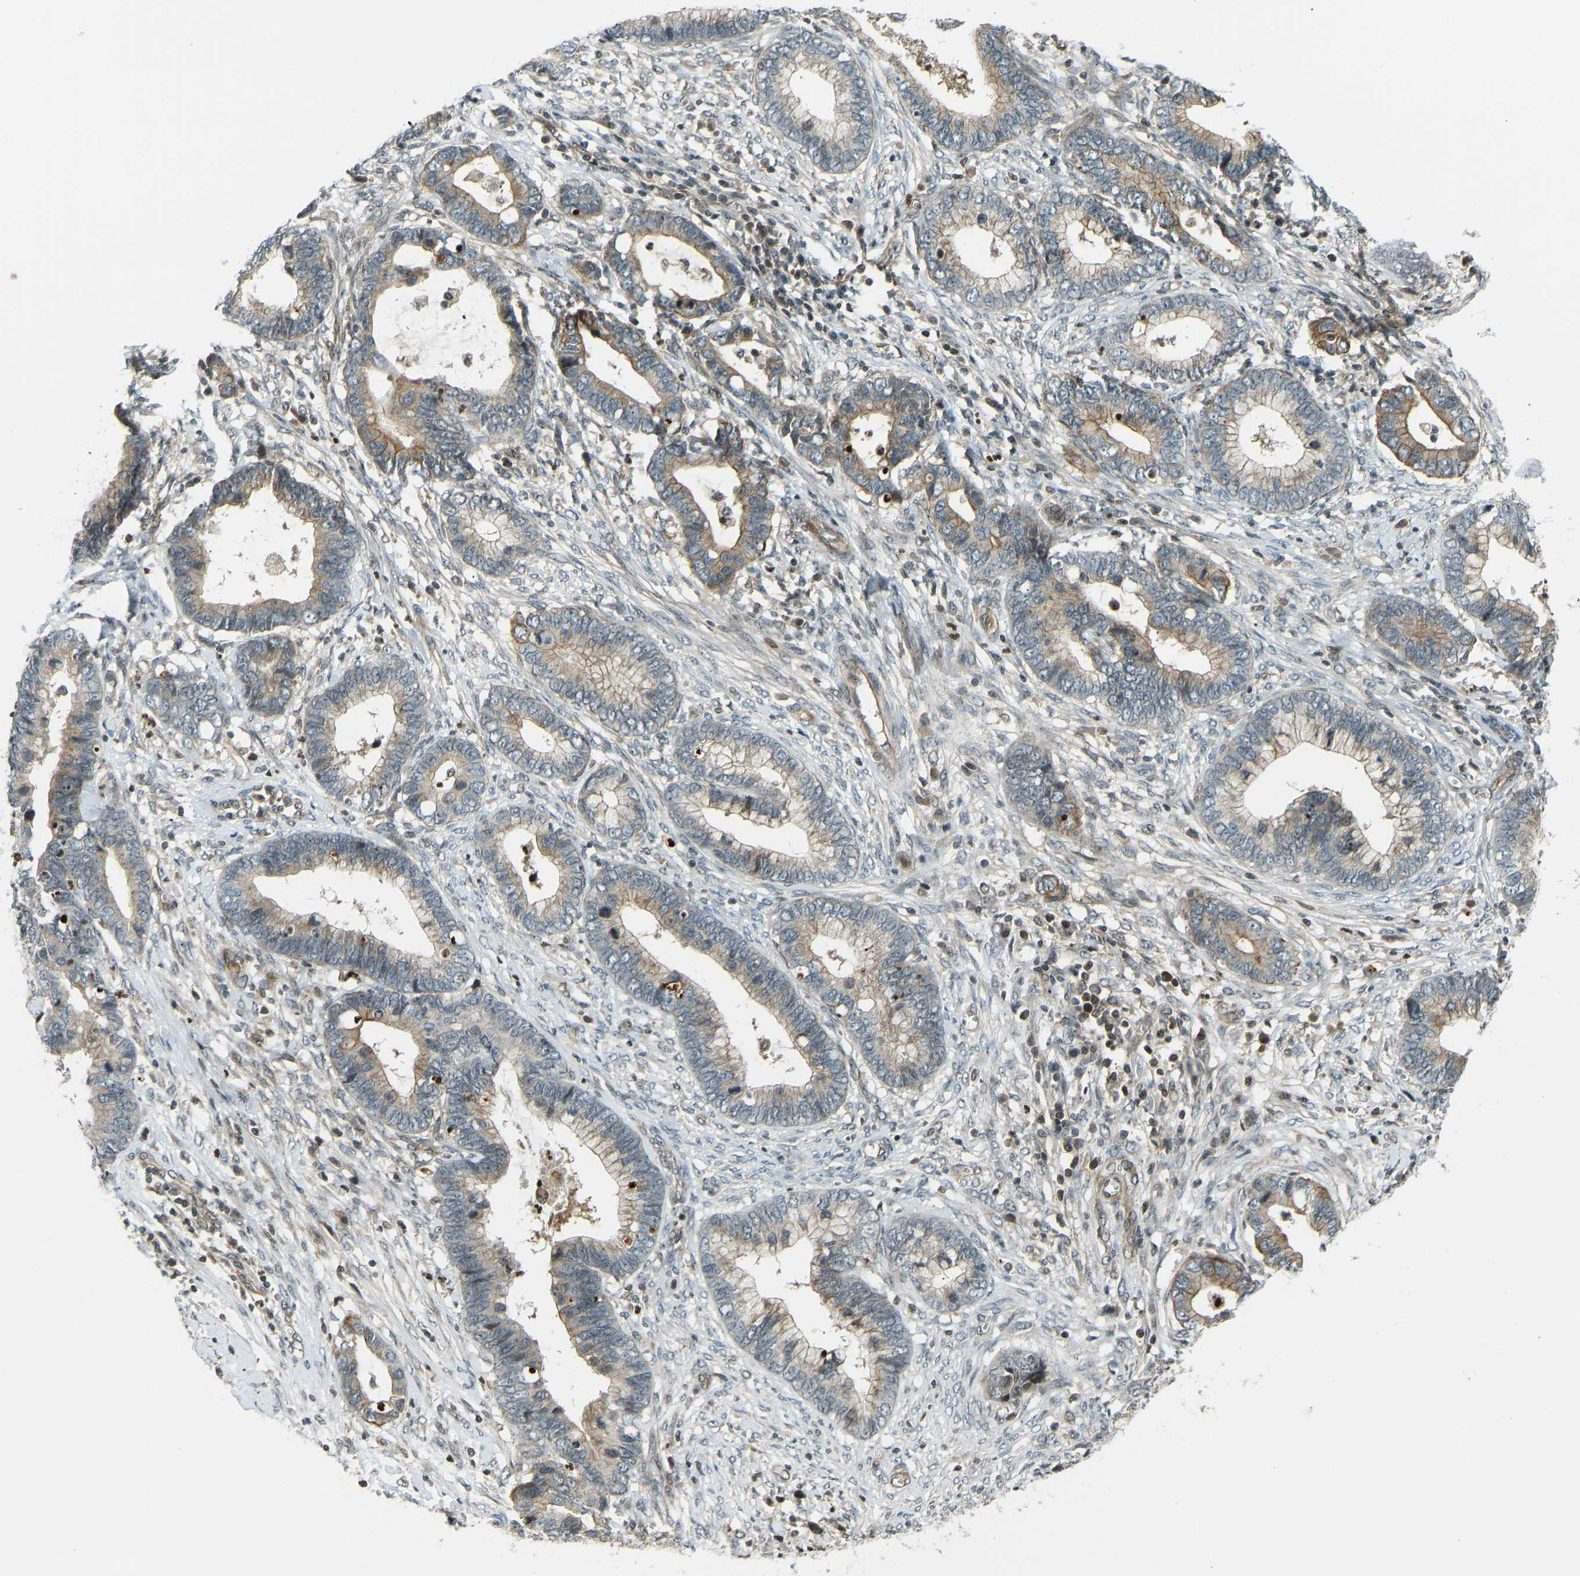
{"staining": {"intensity": "moderate", "quantity": ">75%", "location": "cytoplasmic/membranous"}, "tissue": "cervical cancer", "cell_type": "Tumor cells", "image_type": "cancer", "snomed": [{"axis": "morphology", "description": "Adenocarcinoma, NOS"}, {"axis": "topography", "description": "Cervix"}], "caption": "Protein analysis of cervical cancer tissue shows moderate cytoplasmic/membranous positivity in approximately >75% of tumor cells. The staining is performed using DAB brown chromogen to label protein expression. The nuclei are counter-stained blue using hematoxylin.", "gene": "SVOPL", "patient": {"sex": "female", "age": 44}}